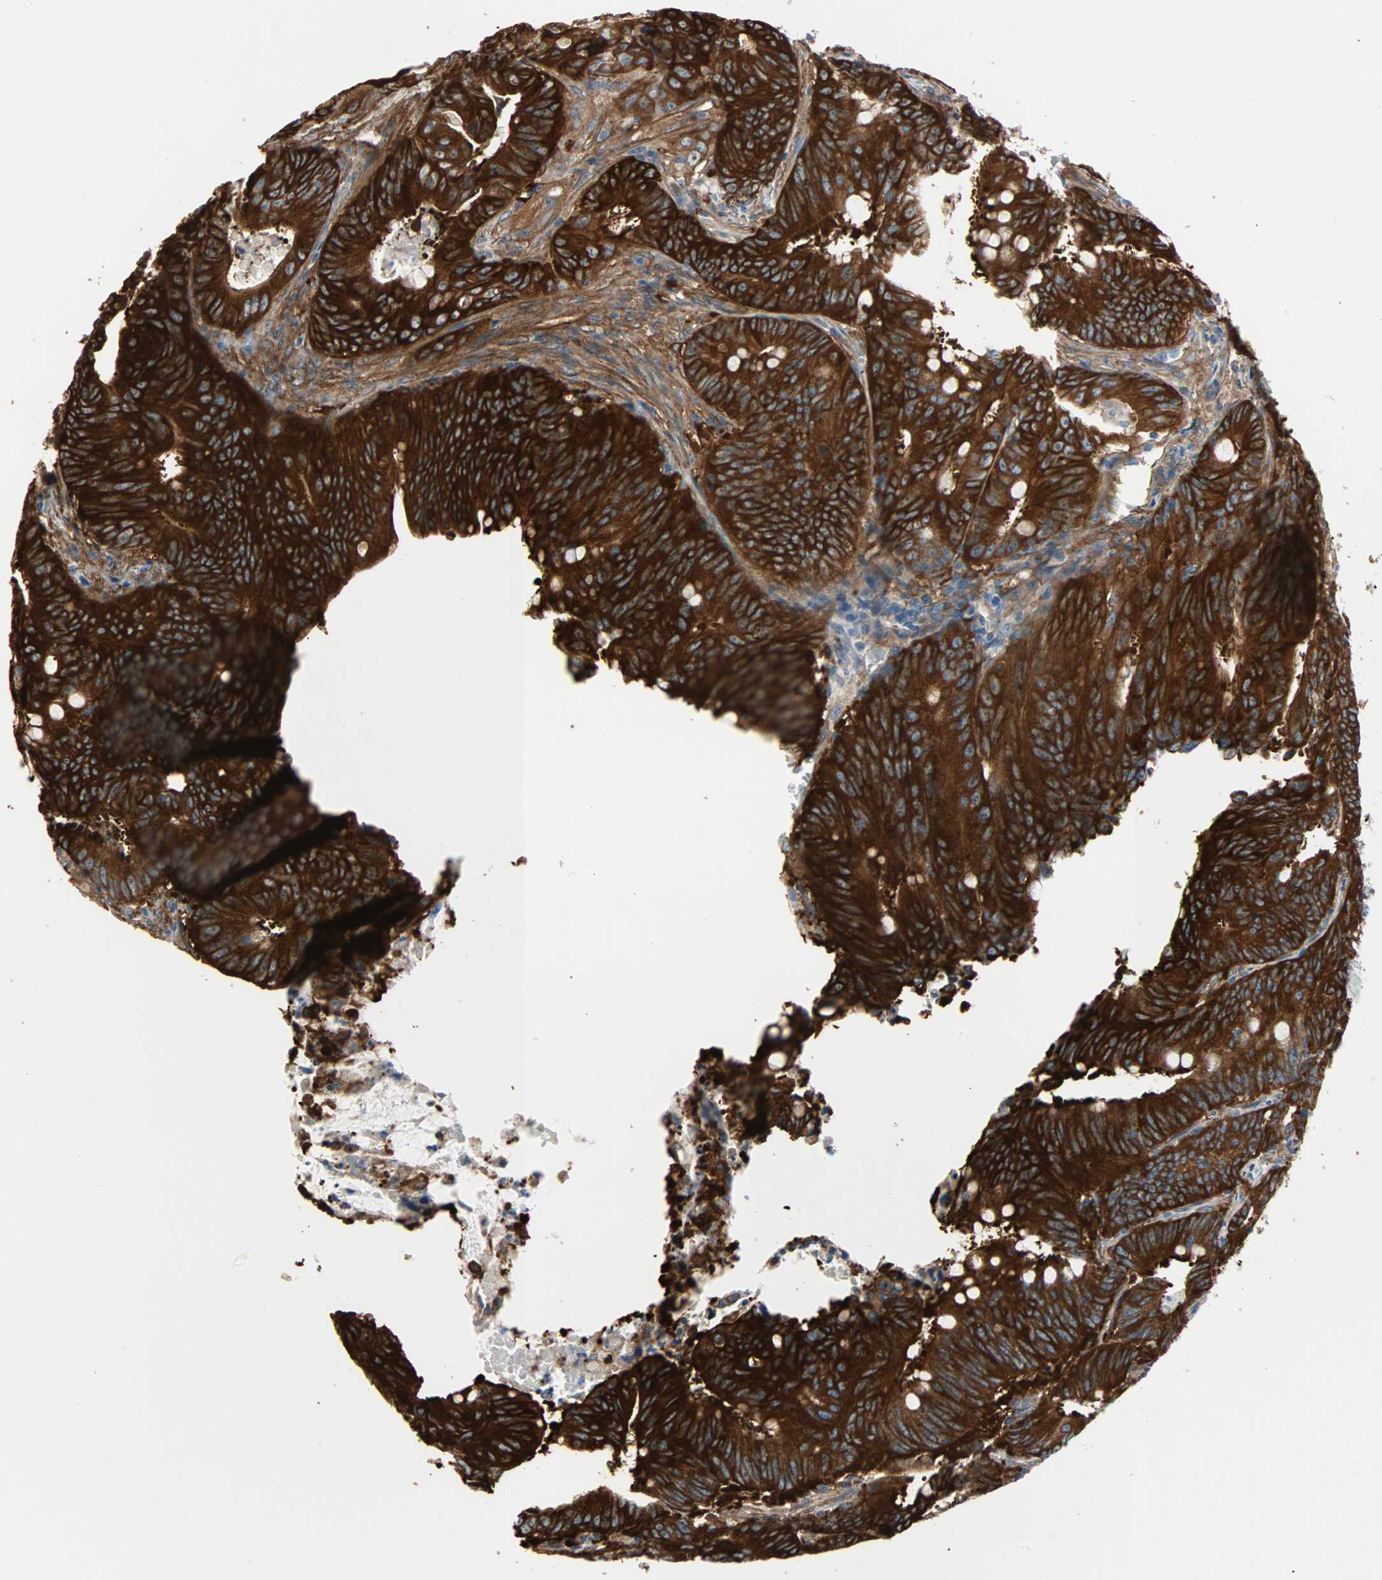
{"staining": {"intensity": "strong", "quantity": ">75%", "location": "cytoplasmic/membranous"}, "tissue": "colorectal cancer", "cell_type": "Tumor cells", "image_type": "cancer", "snomed": [{"axis": "morphology", "description": "Adenocarcinoma, NOS"}, {"axis": "topography", "description": "Colon"}], "caption": "High-magnification brightfield microscopy of adenocarcinoma (colorectal) stained with DAB (brown) and counterstained with hematoxylin (blue). tumor cells exhibit strong cytoplasmic/membranous positivity is seen in about>75% of cells.", "gene": "EPB41L2", "patient": {"sex": "male", "age": 45}}